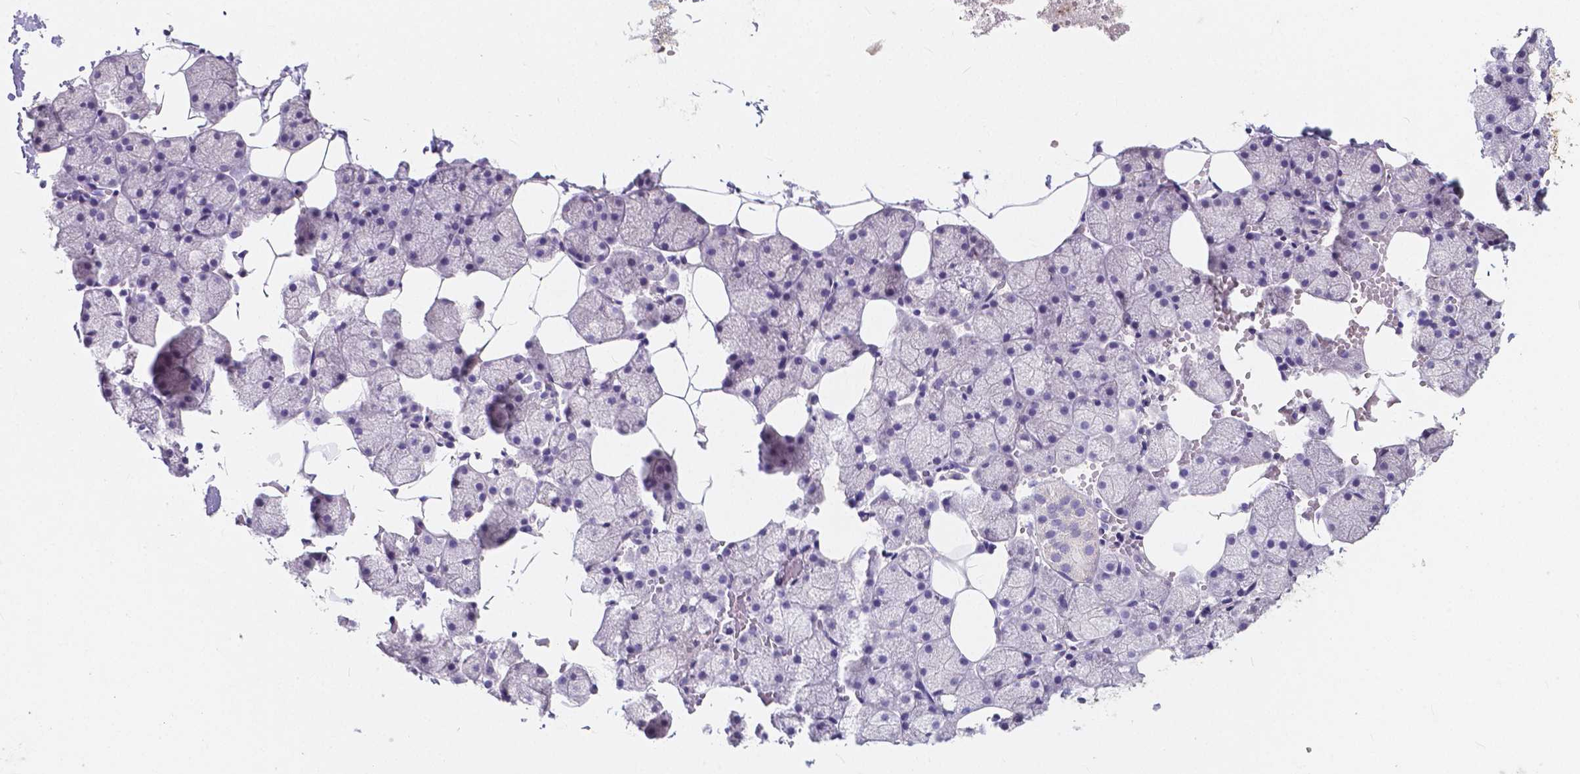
{"staining": {"intensity": "negative", "quantity": "none", "location": "none"}, "tissue": "salivary gland", "cell_type": "Glandular cells", "image_type": "normal", "snomed": [{"axis": "morphology", "description": "Normal tissue, NOS"}, {"axis": "topography", "description": "Salivary gland"}], "caption": "Immunohistochemical staining of benign human salivary gland demonstrates no significant expression in glandular cells.", "gene": "ACP5", "patient": {"sex": "male", "age": 38}}